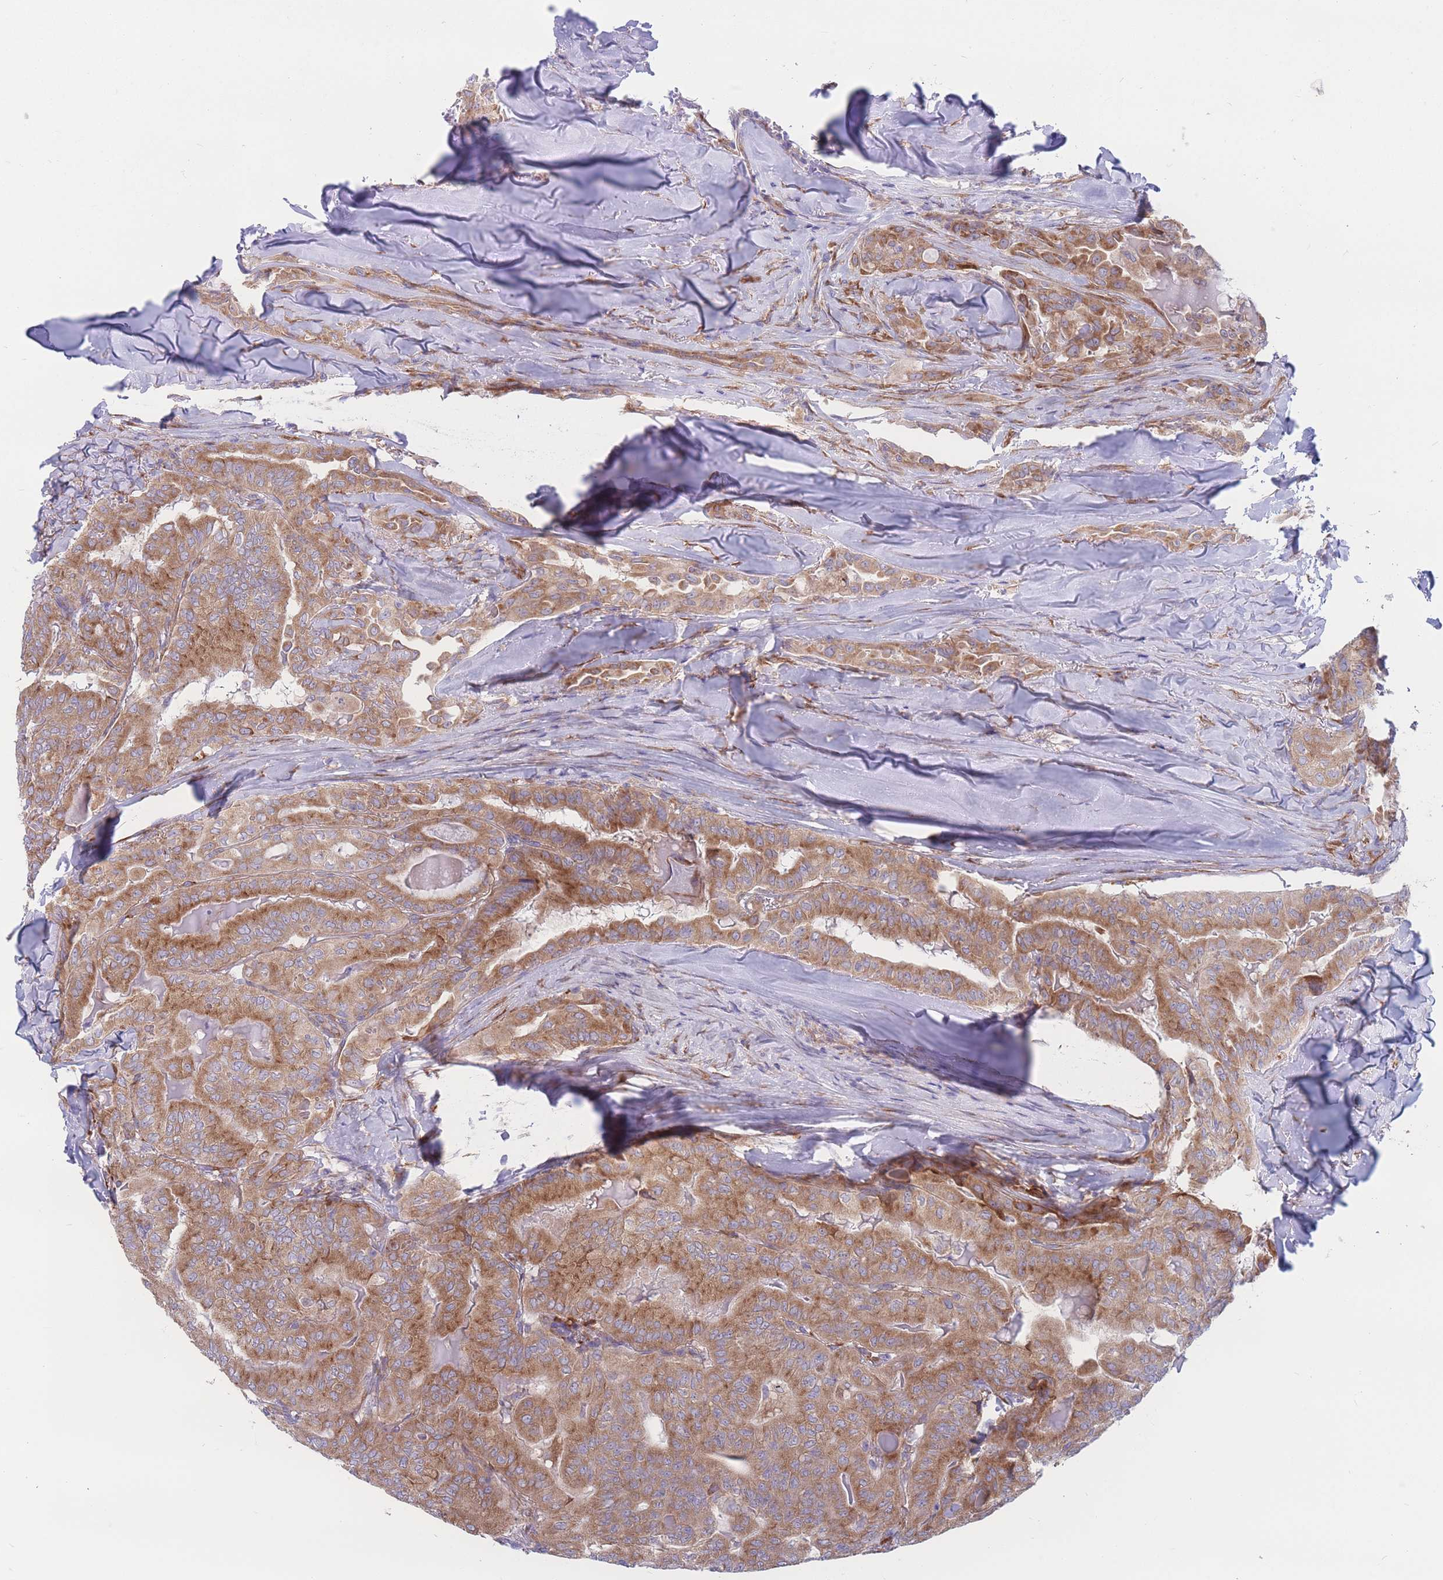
{"staining": {"intensity": "moderate", "quantity": ">75%", "location": "cytoplasmic/membranous"}, "tissue": "thyroid cancer", "cell_type": "Tumor cells", "image_type": "cancer", "snomed": [{"axis": "morphology", "description": "Papillary adenocarcinoma, NOS"}, {"axis": "topography", "description": "Thyroid gland"}], "caption": "Immunohistochemical staining of thyroid papillary adenocarcinoma reveals medium levels of moderate cytoplasmic/membranous positivity in about >75% of tumor cells.", "gene": "RPL8", "patient": {"sex": "female", "age": 68}}